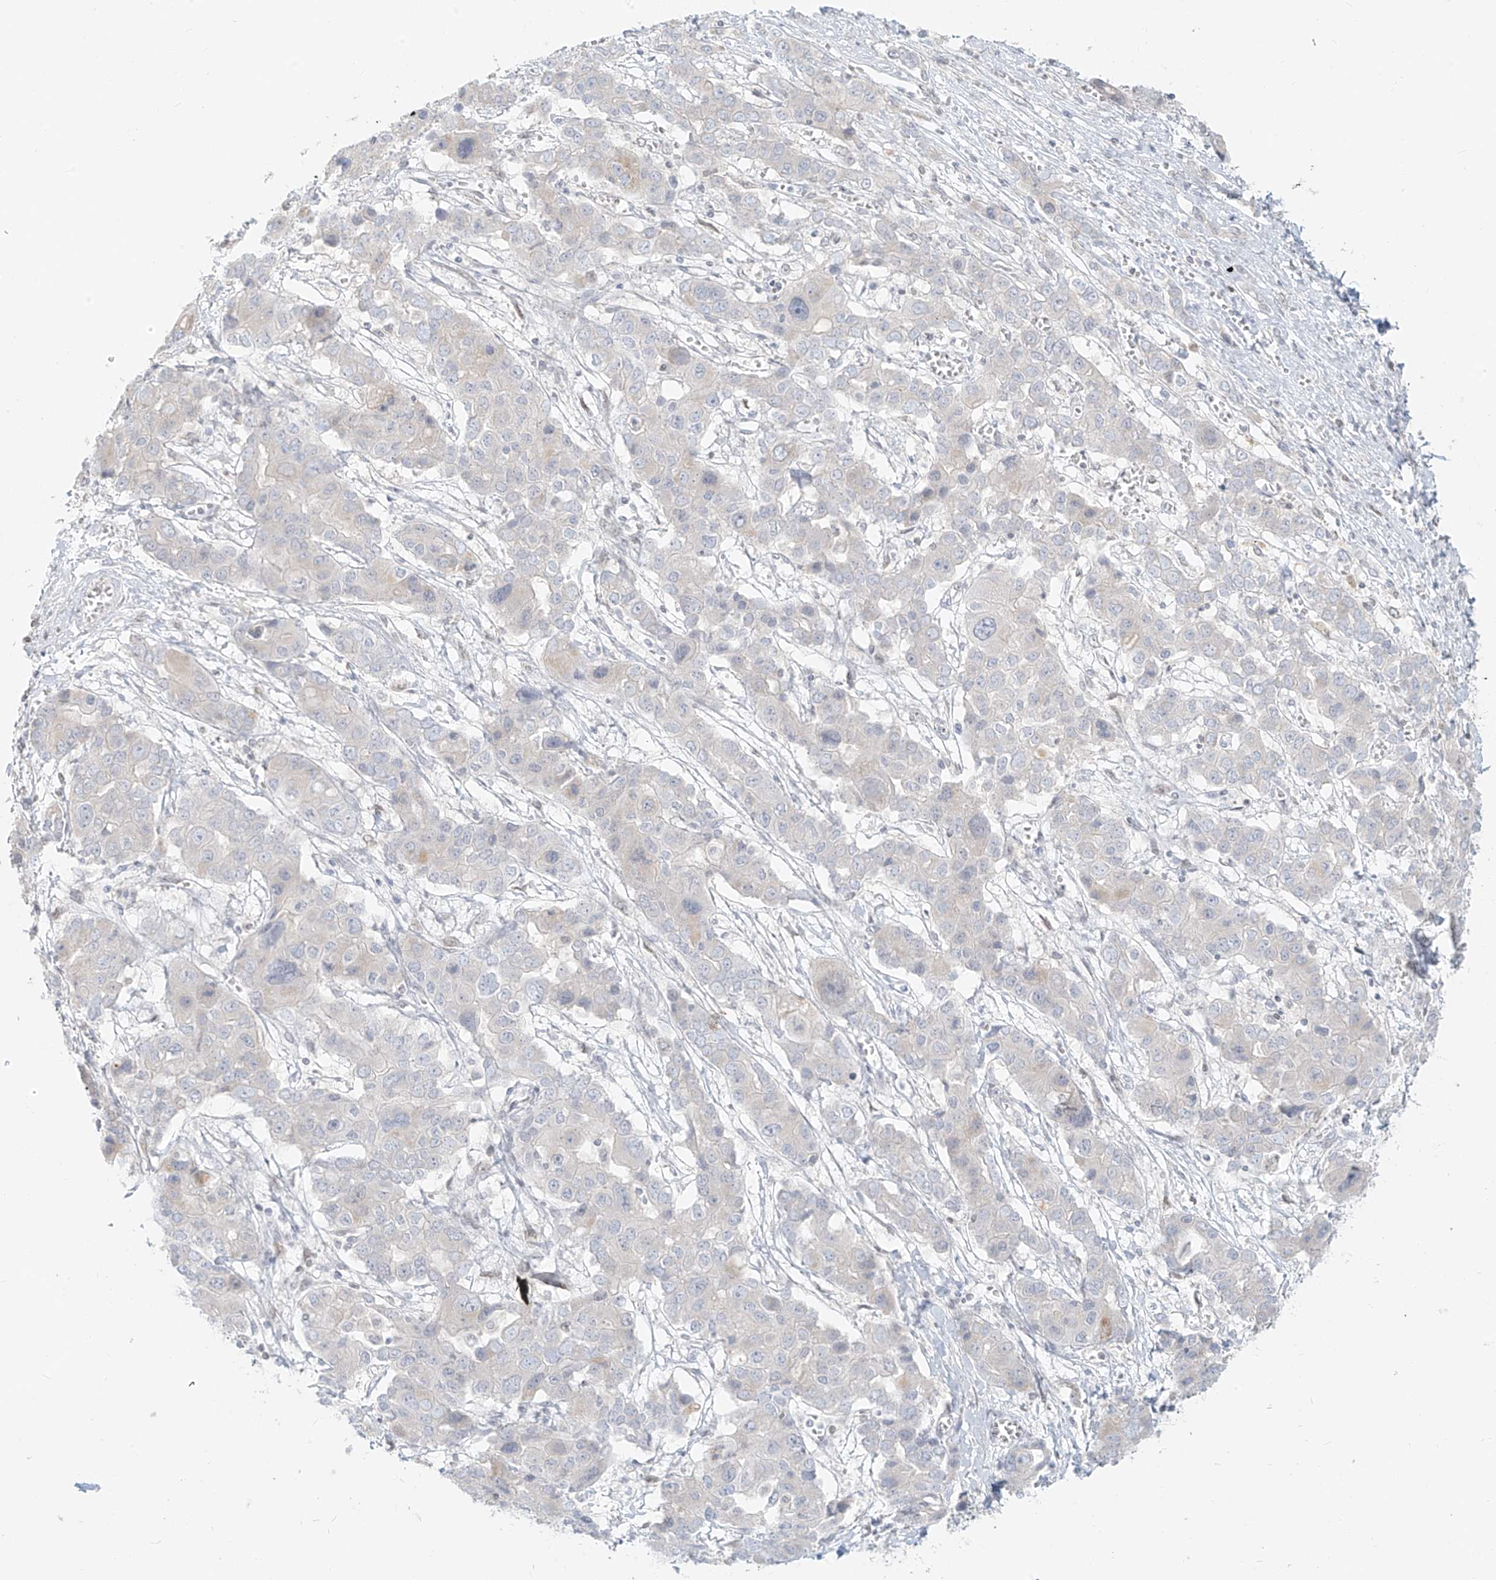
{"staining": {"intensity": "negative", "quantity": "none", "location": "none"}, "tissue": "liver cancer", "cell_type": "Tumor cells", "image_type": "cancer", "snomed": [{"axis": "morphology", "description": "Cholangiocarcinoma"}, {"axis": "topography", "description": "Liver"}], "caption": "Cholangiocarcinoma (liver) was stained to show a protein in brown. There is no significant staining in tumor cells. The staining is performed using DAB (3,3'-diaminobenzidine) brown chromogen with nuclei counter-stained in using hematoxylin.", "gene": "OSBPL7", "patient": {"sex": "male", "age": 67}}